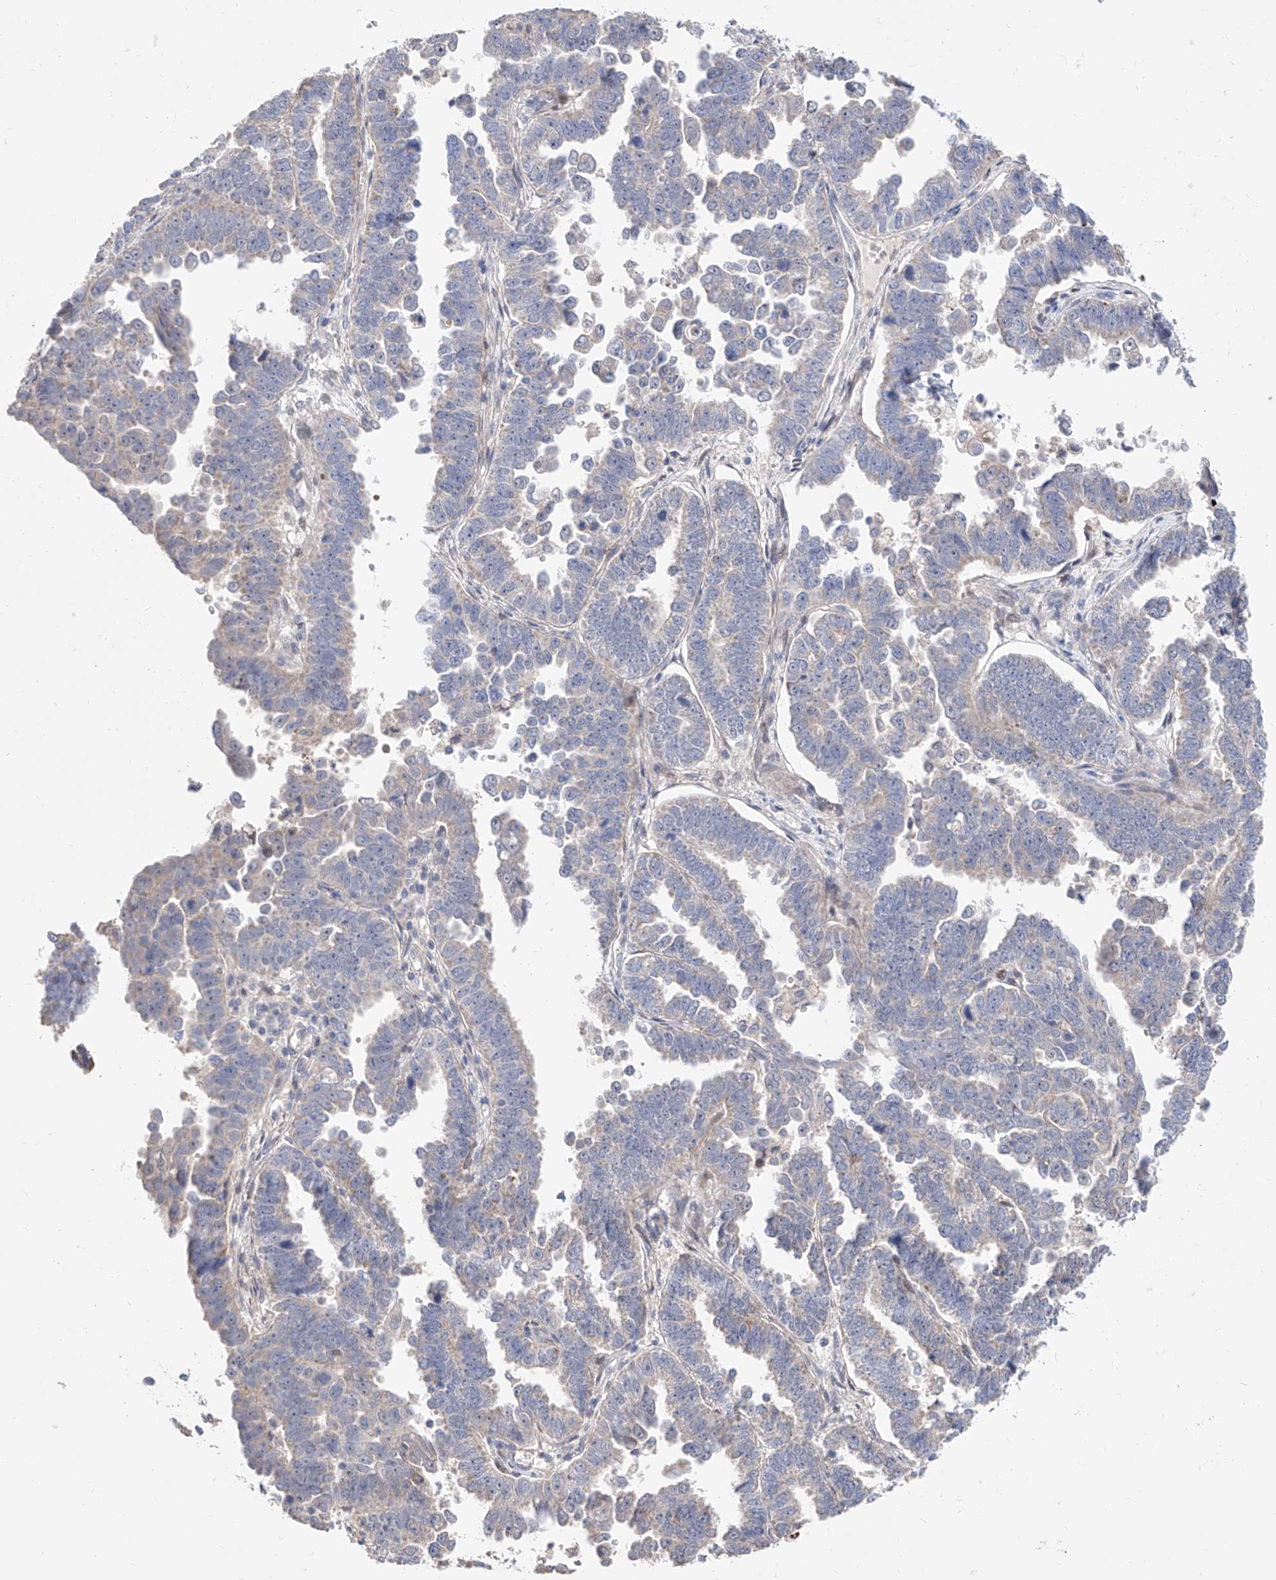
{"staining": {"intensity": "negative", "quantity": "none", "location": "none"}, "tissue": "endometrial cancer", "cell_type": "Tumor cells", "image_type": "cancer", "snomed": [{"axis": "morphology", "description": "Adenocarcinoma, NOS"}, {"axis": "topography", "description": "Endometrium"}], "caption": "Tumor cells show no significant protein expression in adenocarcinoma (endometrial). (IHC, brightfield microscopy, high magnification).", "gene": "FUCA2", "patient": {"sex": "female", "age": 75}}